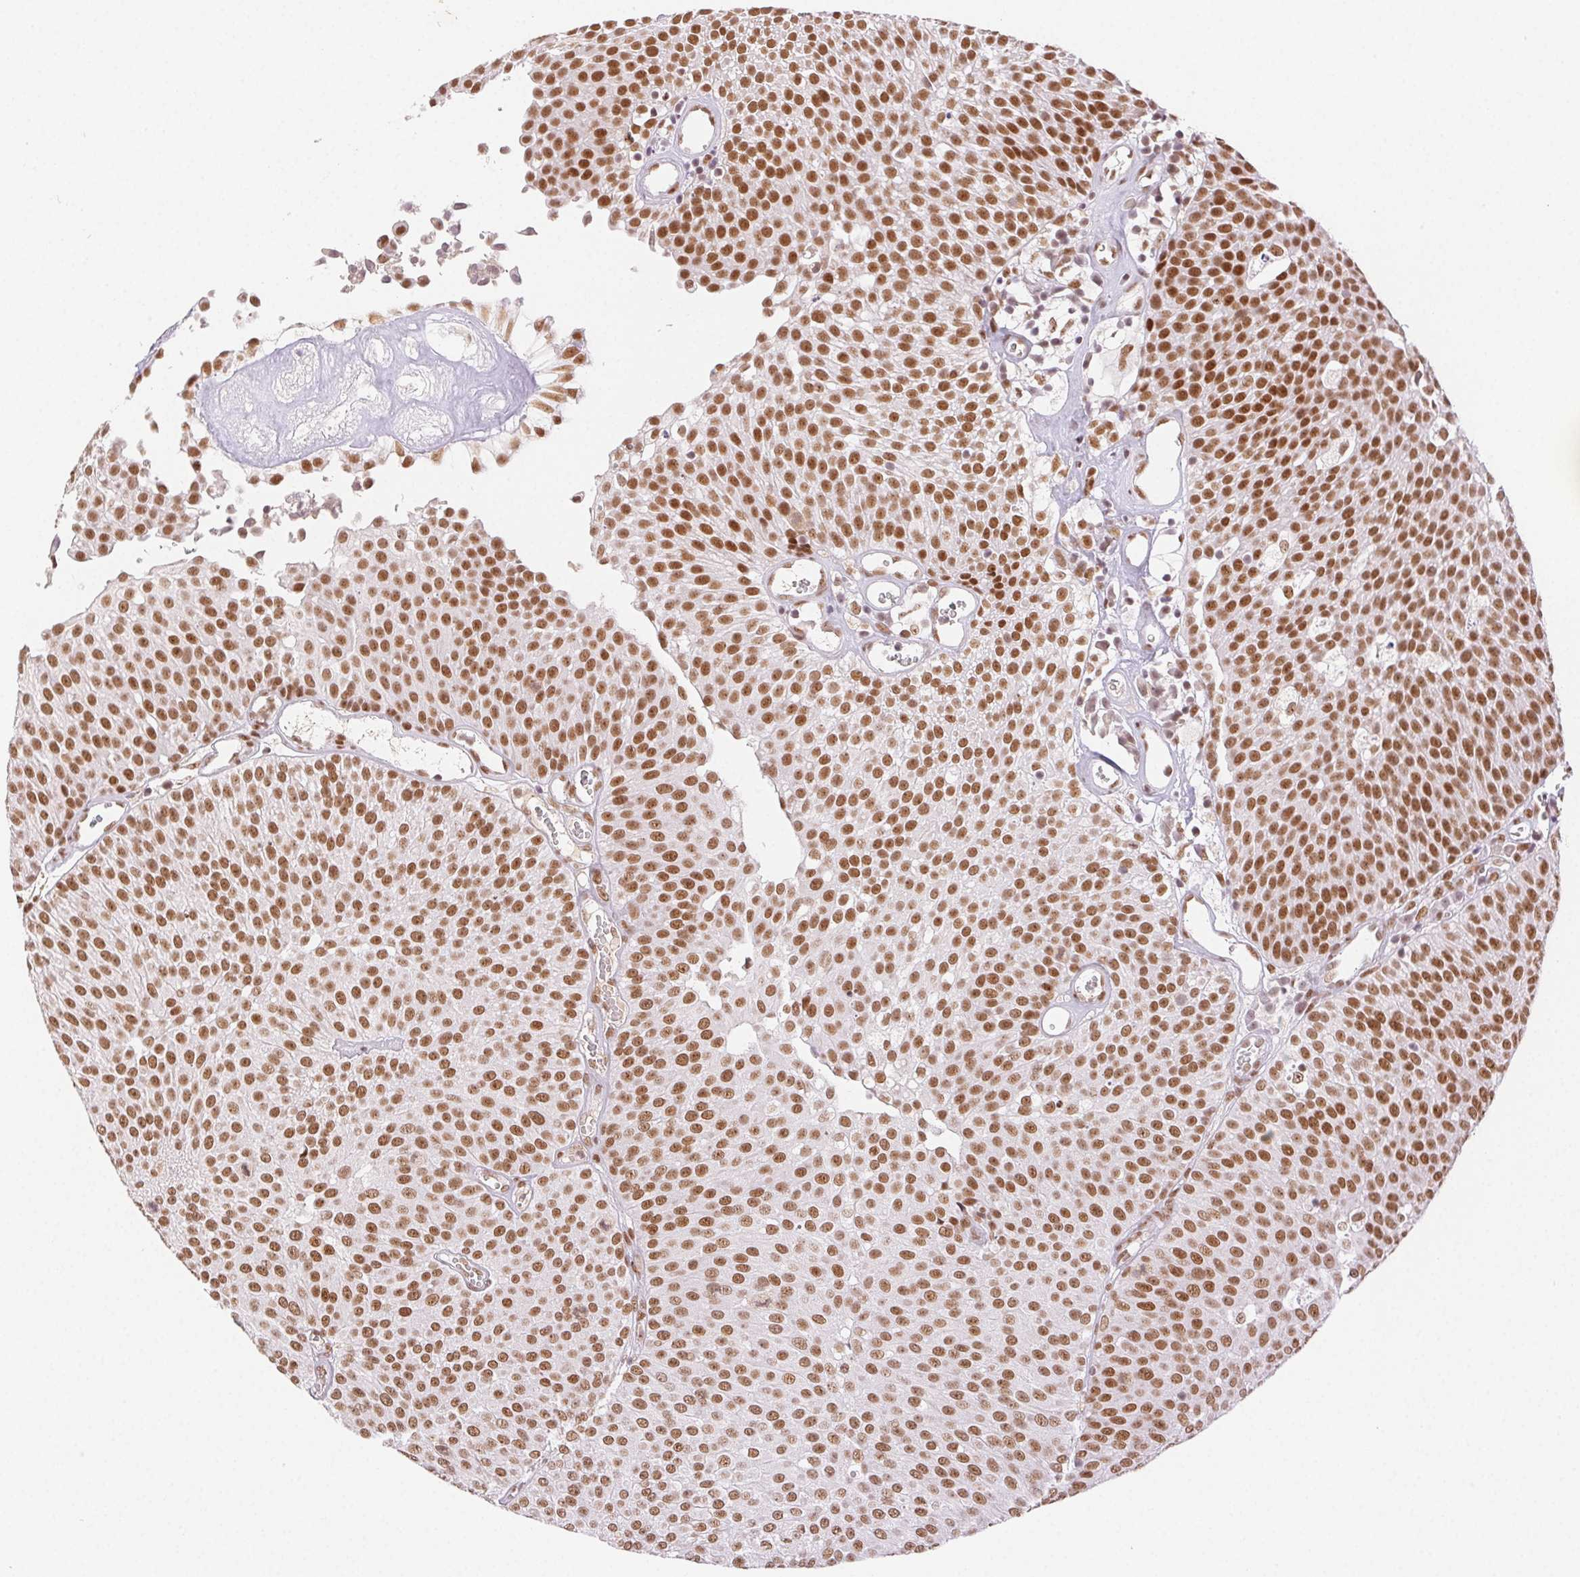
{"staining": {"intensity": "strong", "quantity": ">75%", "location": "nuclear"}, "tissue": "urothelial cancer", "cell_type": "Tumor cells", "image_type": "cancer", "snomed": [{"axis": "morphology", "description": "Urothelial carcinoma, Low grade"}, {"axis": "topography", "description": "Urinary bladder"}], "caption": "There is high levels of strong nuclear expression in tumor cells of urothelial cancer, as demonstrated by immunohistochemical staining (brown color).", "gene": "H2AZ2", "patient": {"sex": "female", "age": 79}}